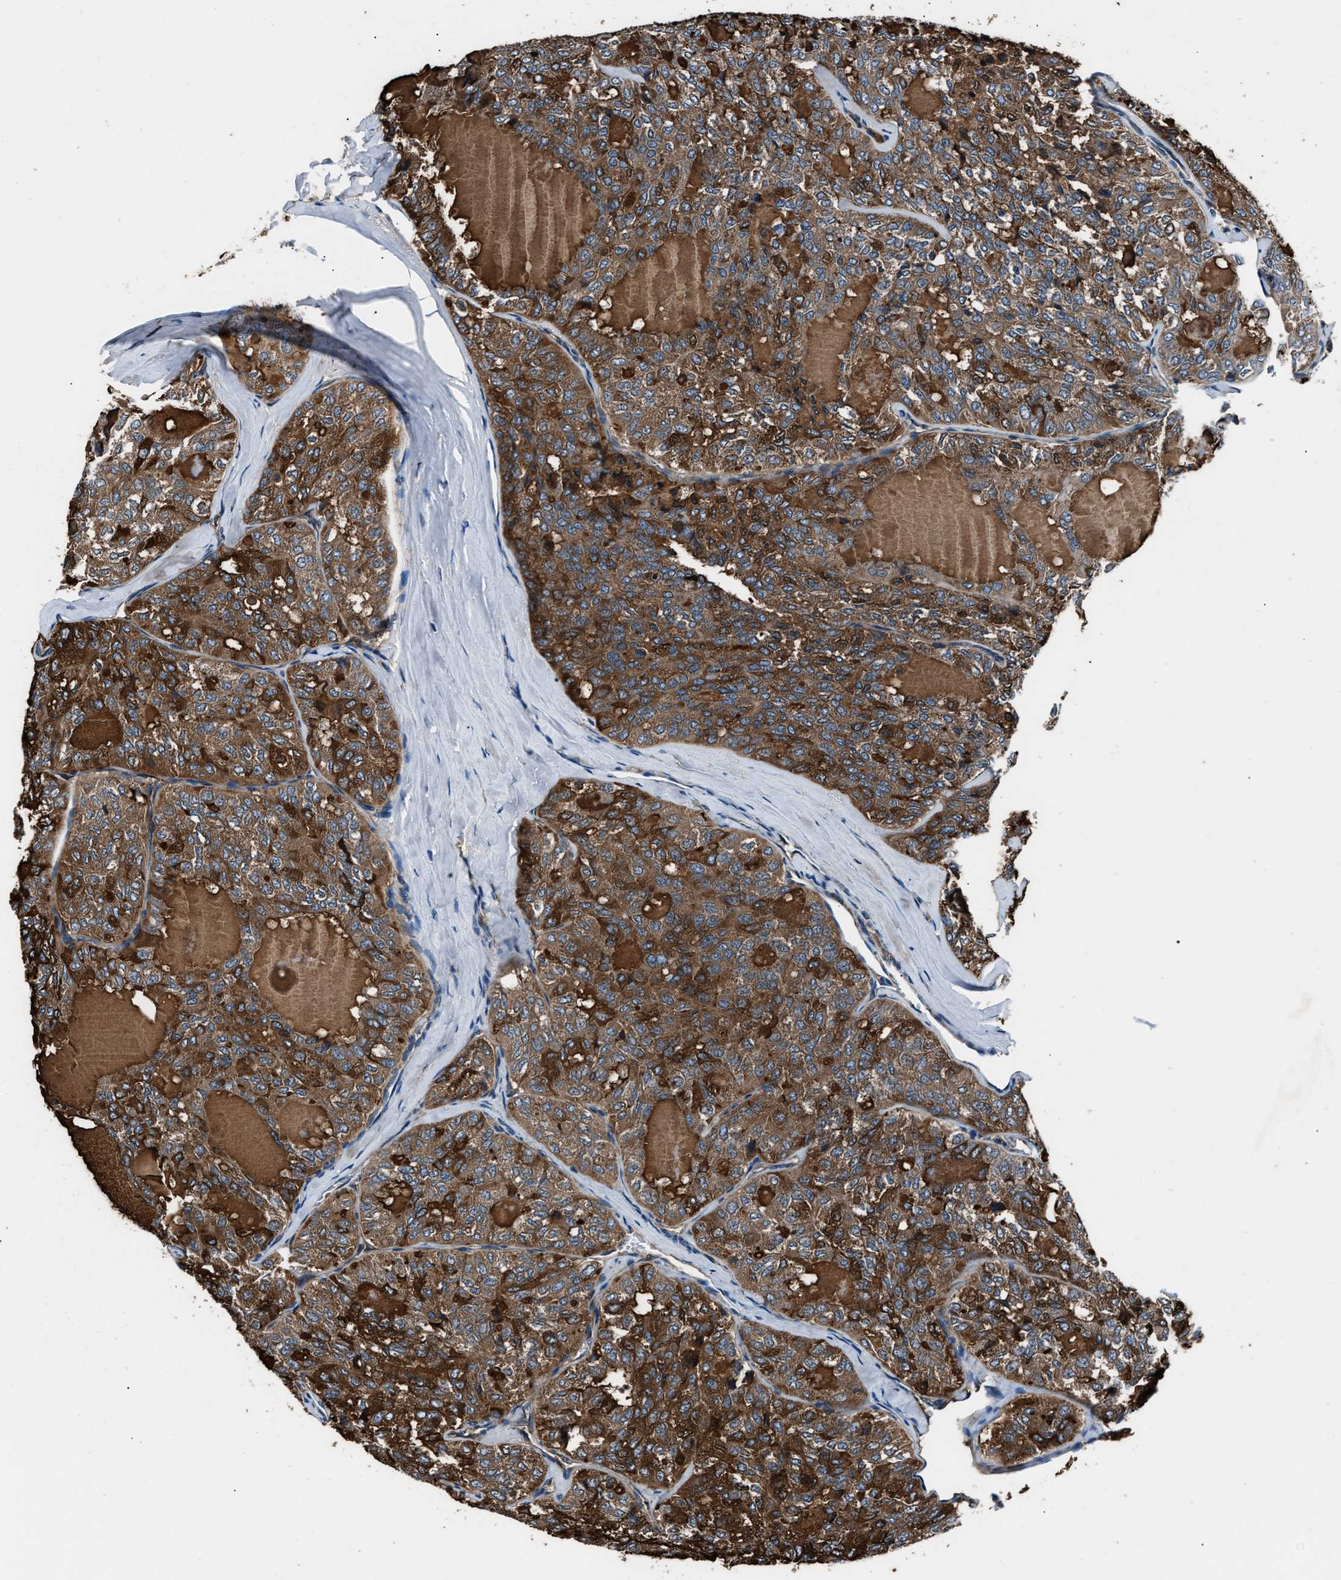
{"staining": {"intensity": "strong", "quantity": ">75%", "location": "cytoplasmic/membranous"}, "tissue": "thyroid cancer", "cell_type": "Tumor cells", "image_type": "cancer", "snomed": [{"axis": "morphology", "description": "Follicular adenoma carcinoma, NOS"}, {"axis": "topography", "description": "Thyroid gland"}], "caption": "Follicular adenoma carcinoma (thyroid) stained for a protein displays strong cytoplasmic/membranous positivity in tumor cells. The staining was performed using DAB (3,3'-diaminobenzidine), with brown indicating positive protein expression. Nuclei are stained blue with hematoxylin.", "gene": "GGCT", "patient": {"sex": "male", "age": 75}}